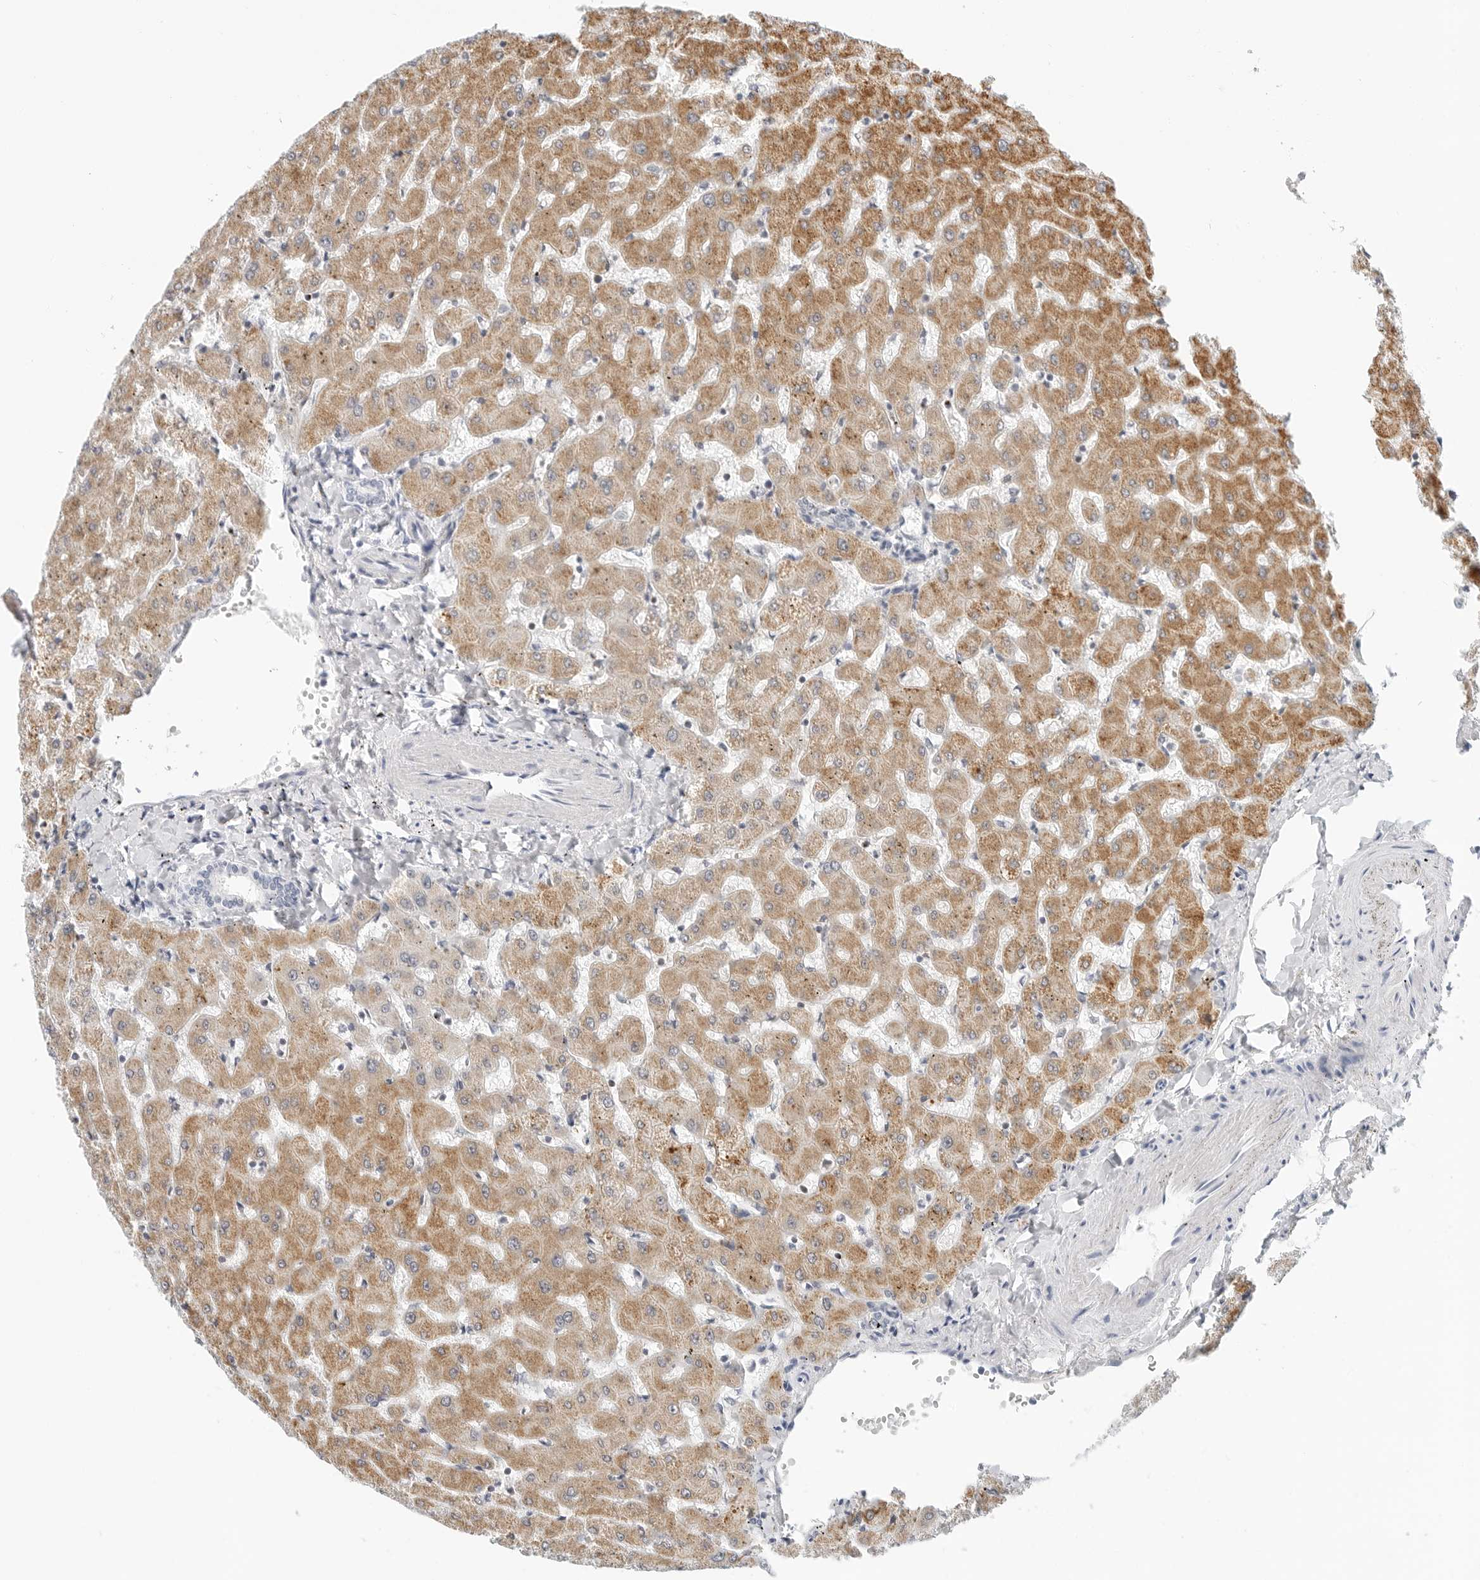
{"staining": {"intensity": "negative", "quantity": "none", "location": "none"}, "tissue": "liver", "cell_type": "Cholangiocytes", "image_type": "normal", "snomed": [{"axis": "morphology", "description": "Normal tissue, NOS"}, {"axis": "topography", "description": "Liver"}], "caption": "A high-resolution photomicrograph shows immunohistochemistry (IHC) staining of benign liver, which demonstrates no significant expression in cholangiocytes. The staining is performed using DAB (3,3'-diaminobenzidine) brown chromogen with nuclei counter-stained in using hematoxylin.", "gene": "TSEN2", "patient": {"sex": "female", "age": 63}}